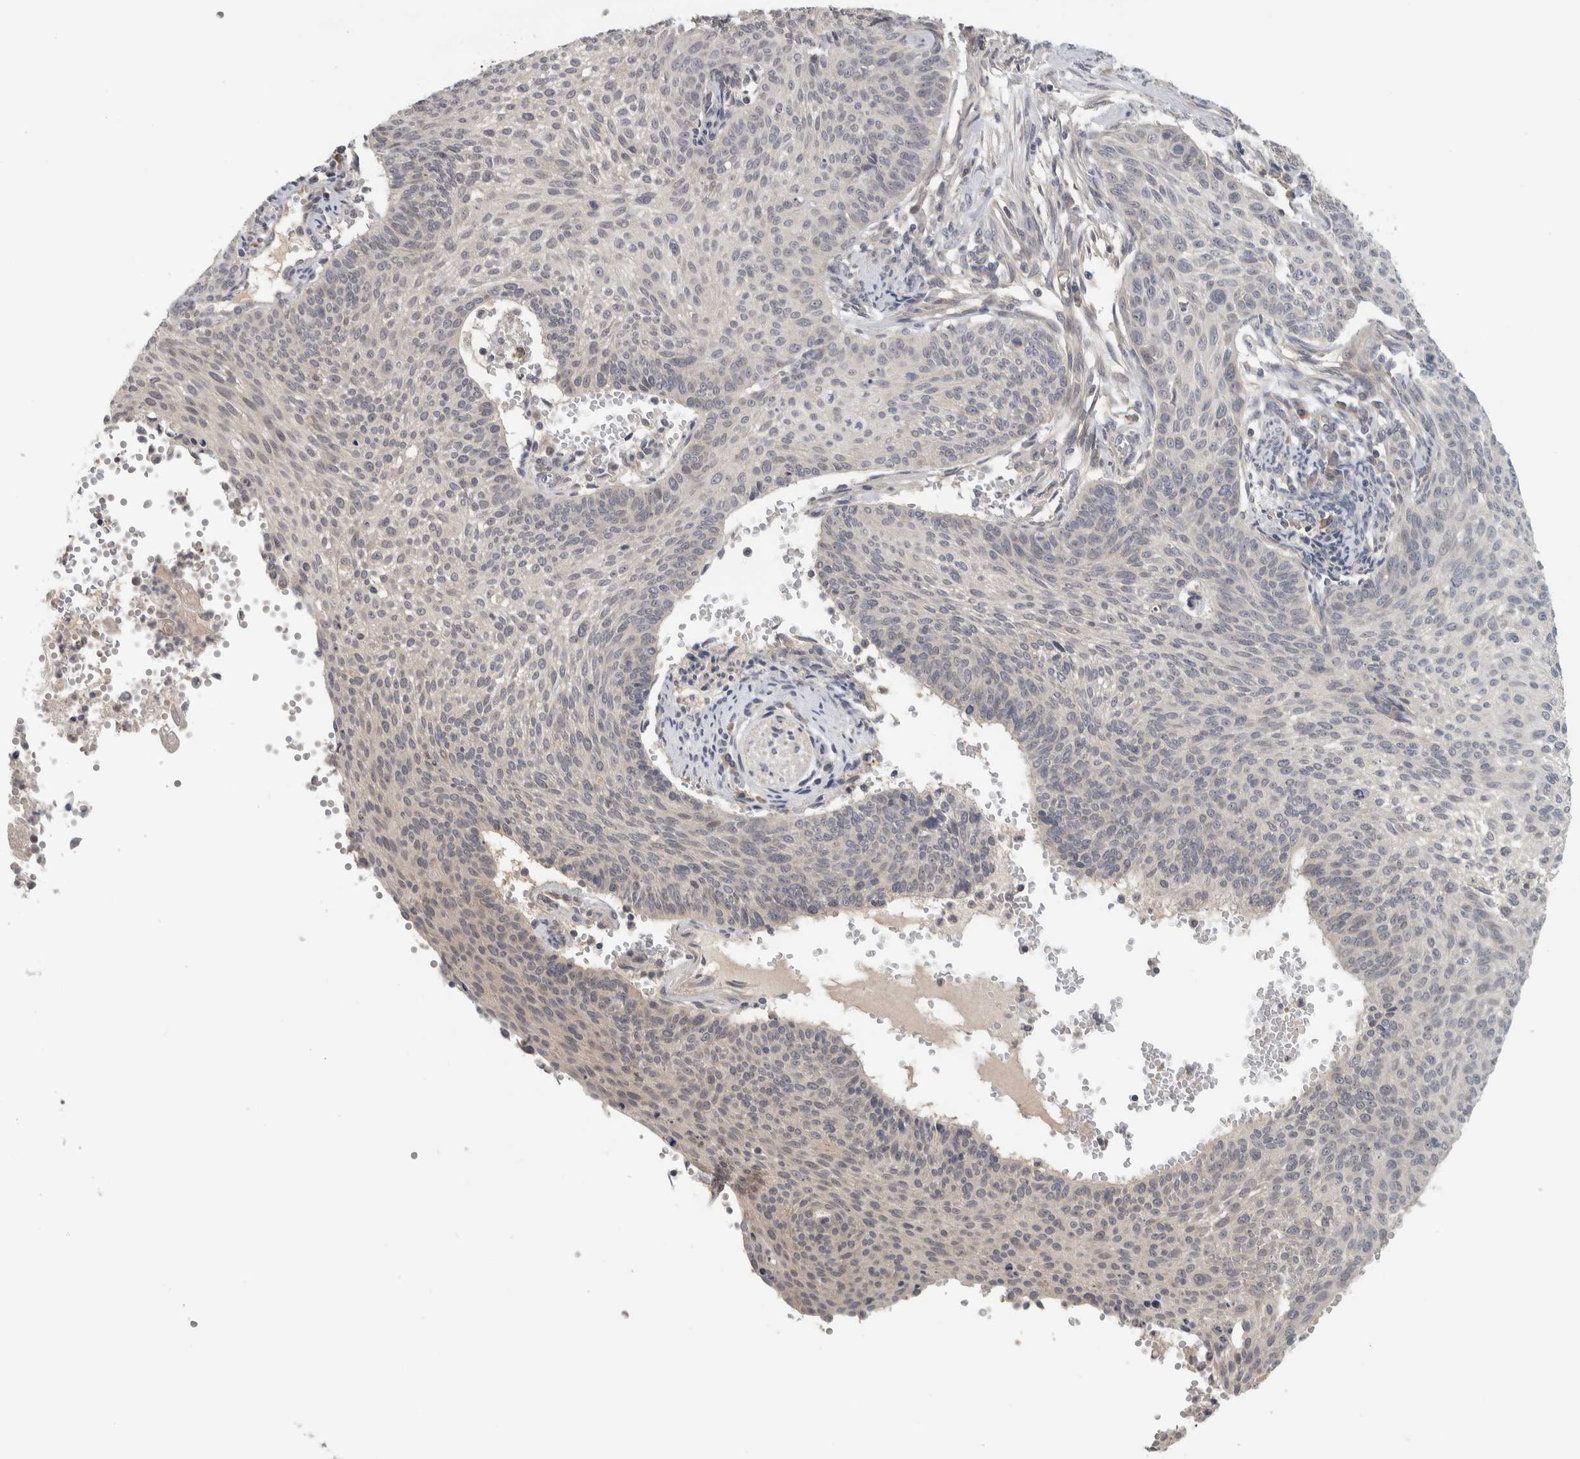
{"staining": {"intensity": "negative", "quantity": "none", "location": "none"}, "tissue": "cervical cancer", "cell_type": "Tumor cells", "image_type": "cancer", "snomed": [{"axis": "morphology", "description": "Squamous cell carcinoma, NOS"}, {"axis": "topography", "description": "Cervix"}], "caption": "This photomicrograph is of squamous cell carcinoma (cervical) stained with IHC to label a protein in brown with the nuclei are counter-stained blue. There is no positivity in tumor cells.", "gene": "AFP", "patient": {"sex": "female", "age": 70}}